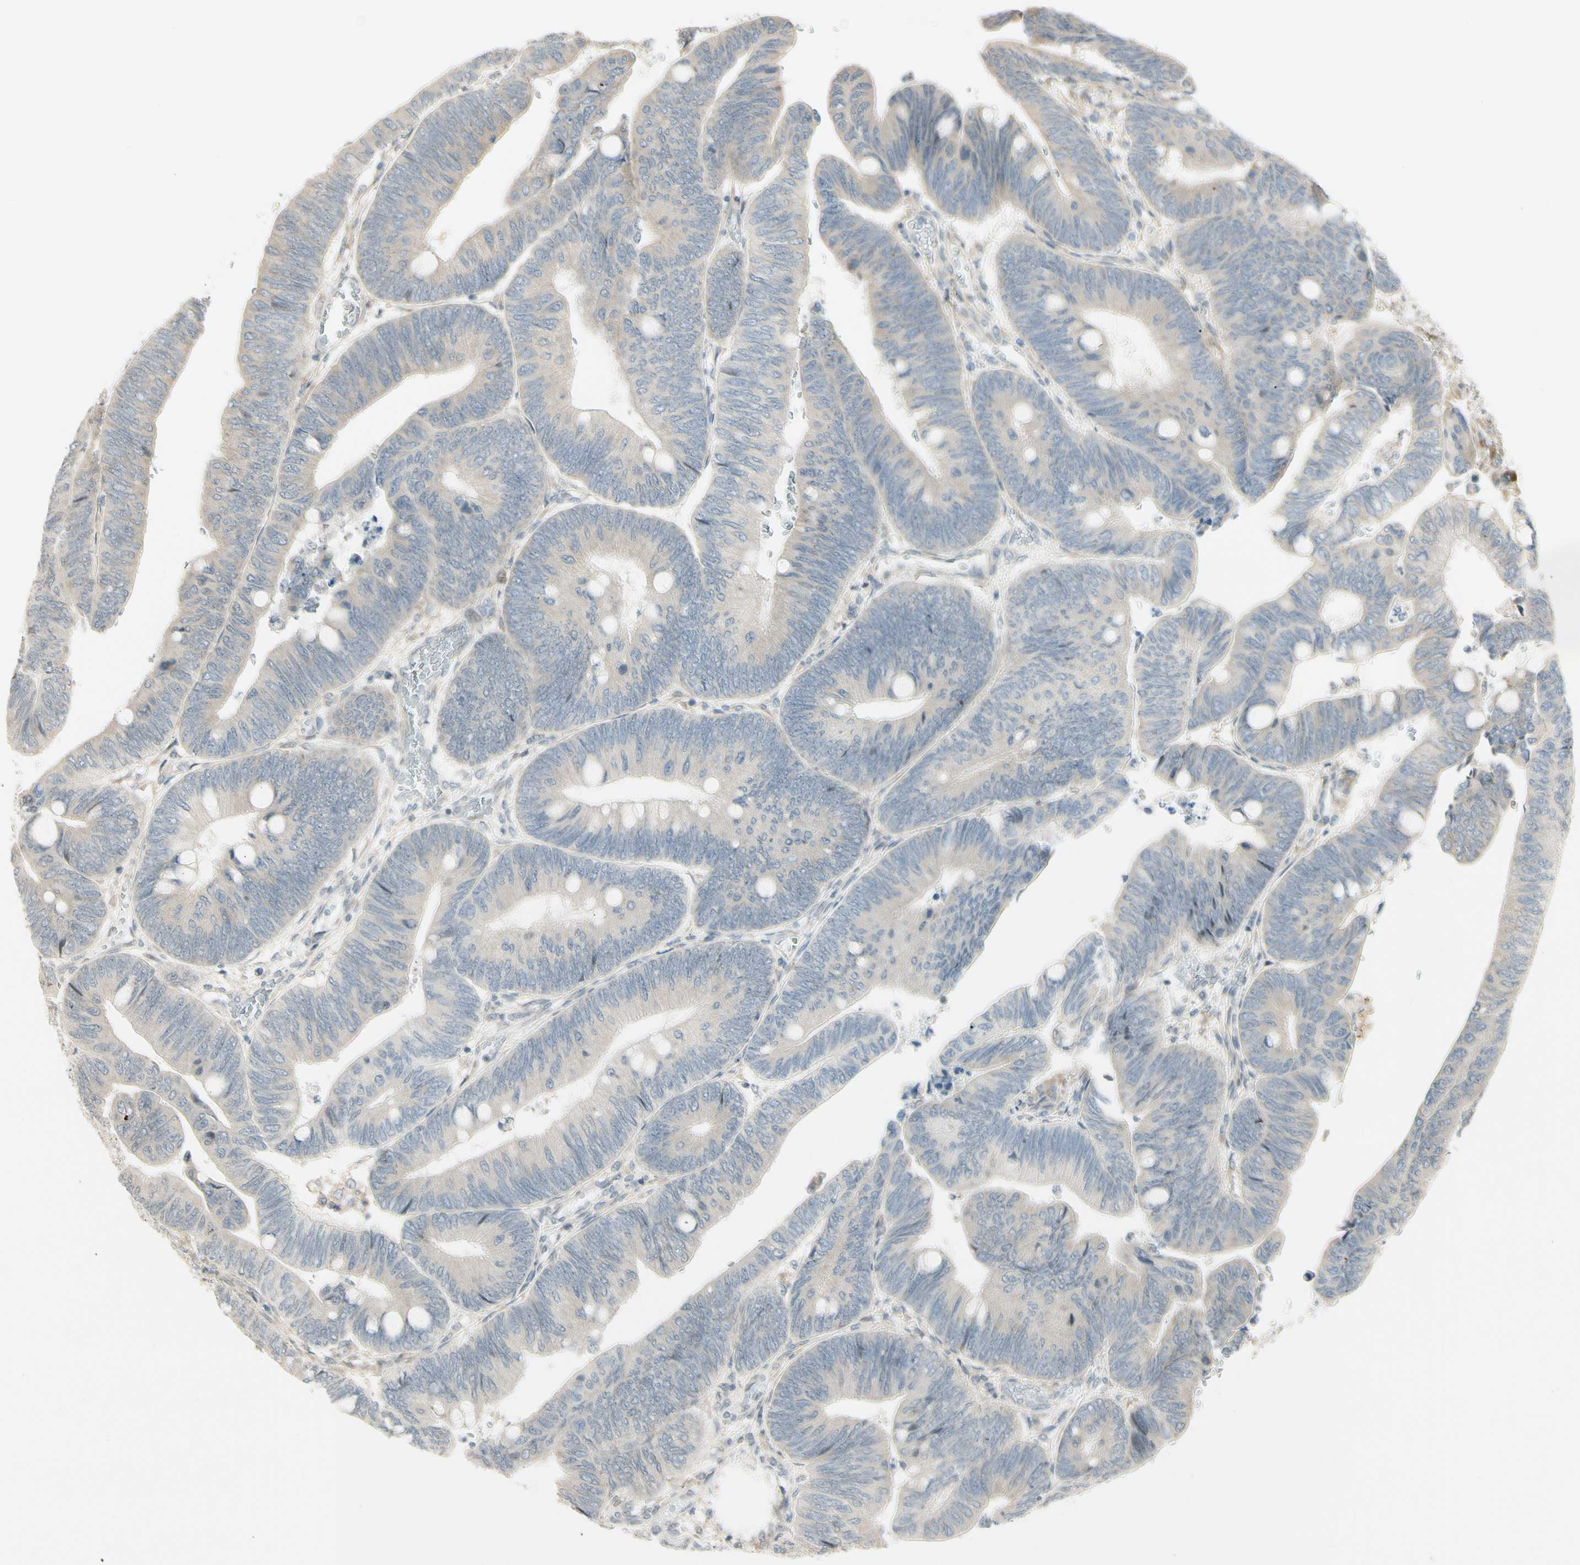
{"staining": {"intensity": "negative", "quantity": "none", "location": "none"}, "tissue": "colorectal cancer", "cell_type": "Tumor cells", "image_type": "cancer", "snomed": [{"axis": "morphology", "description": "Normal tissue, NOS"}, {"axis": "morphology", "description": "Adenocarcinoma, NOS"}, {"axis": "topography", "description": "Rectum"}, {"axis": "topography", "description": "Peripheral nerve tissue"}], "caption": "IHC photomicrograph of neoplastic tissue: human colorectal cancer (adenocarcinoma) stained with DAB (3,3'-diaminobenzidine) displays no significant protein expression in tumor cells. Brightfield microscopy of immunohistochemistry (IHC) stained with DAB (brown) and hematoxylin (blue), captured at high magnification.", "gene": "FNDC3B", "patient": {"sex": "male", "age": 92}}